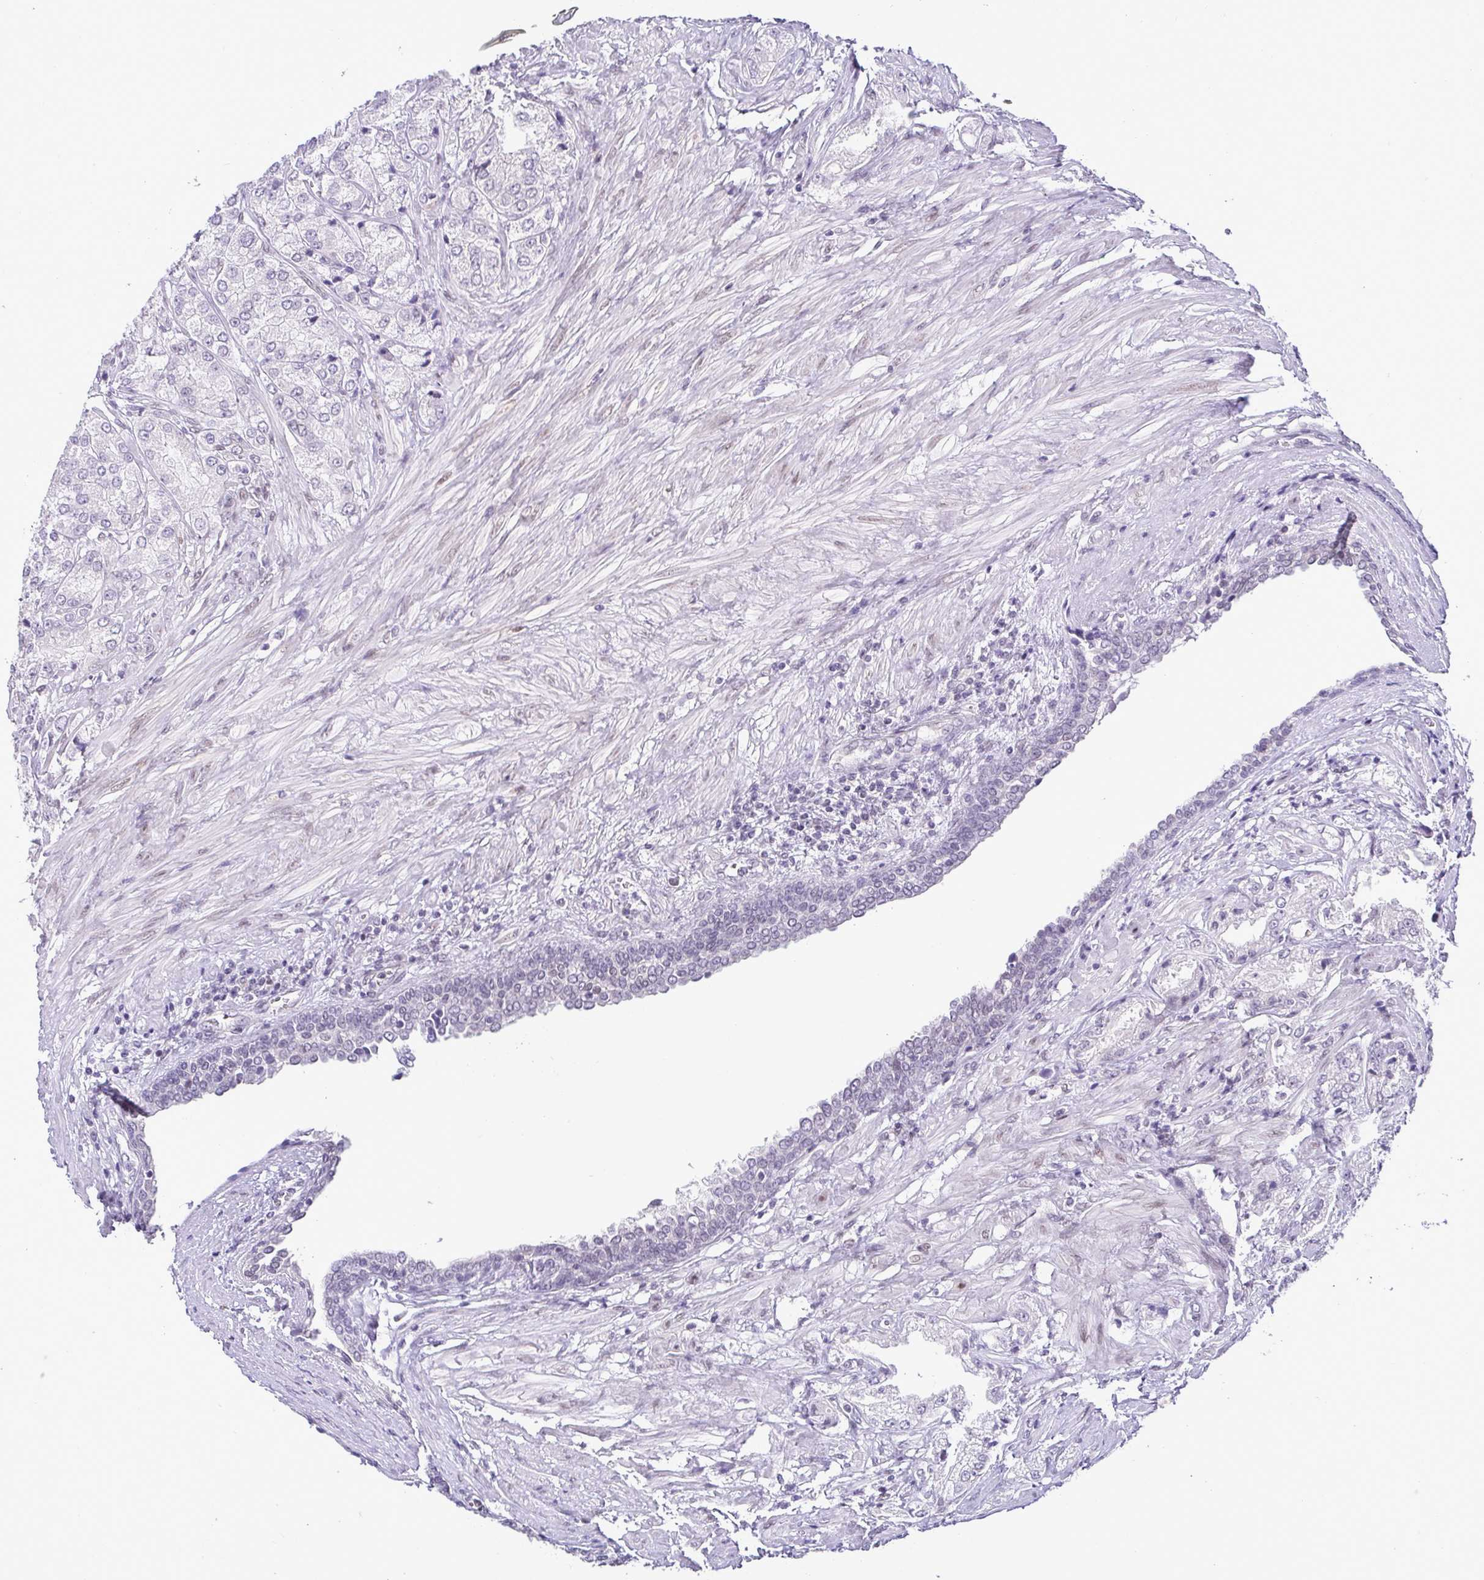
{"staining": {"intensity": "negative", "quantity": "none", "location": "none"}, "tissue": "prostate cancer", "cell_type": "Tumor cells", "image_type": "cancer", "snomed": [{"axis": "morphology", "description": "Adenocarcinoma, High grade"}, {"axis": "topography", "description": "Prostate"}], "caption": "Immunohistochemistry of human prostate cancer (adenocarcinoma (high-grade)) reveals no positivity in tumor cells.", "gene": "RBM3", "patient": {"sex": "male", "age": 61}}